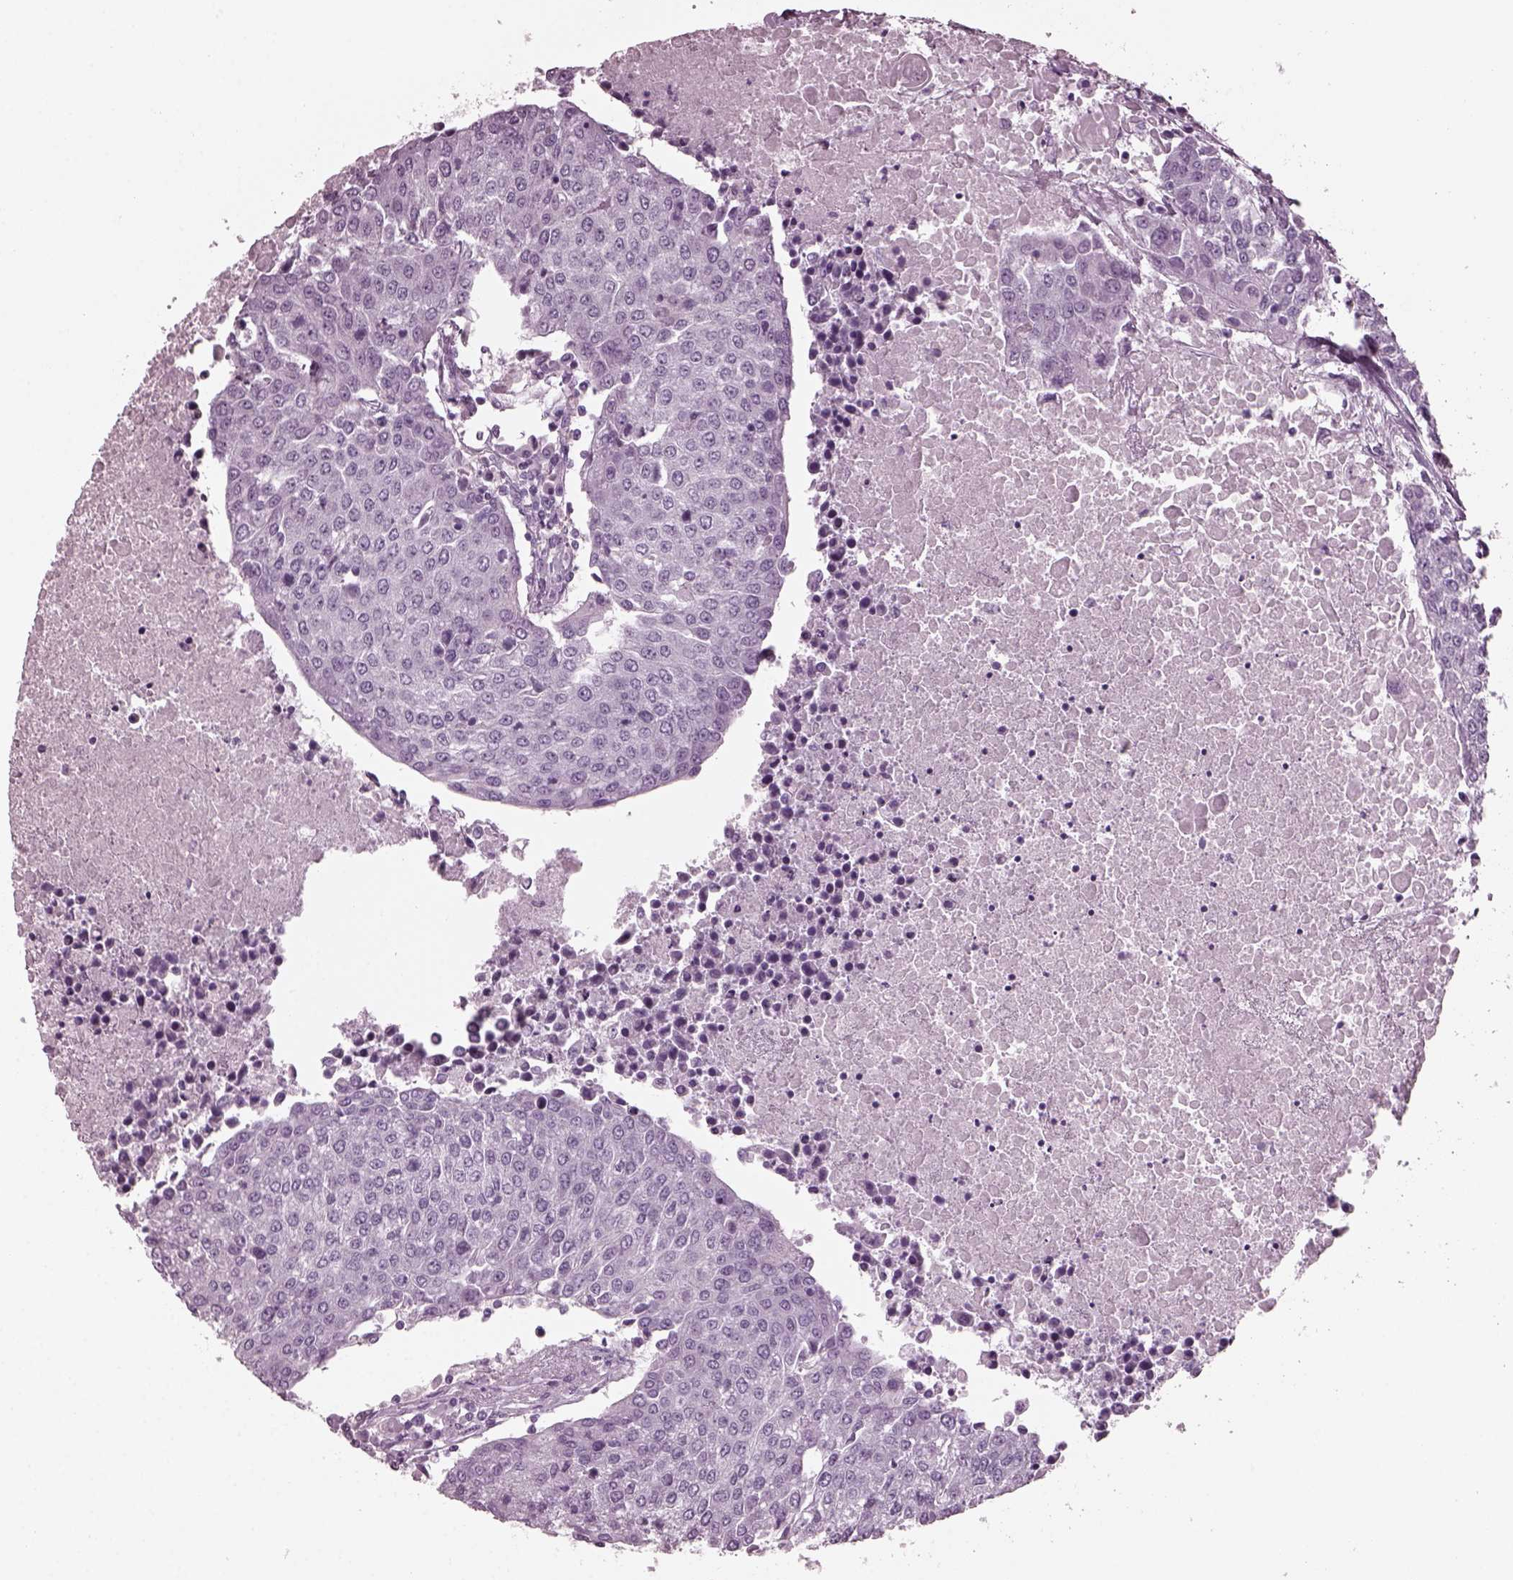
{"staining": {"intensity": "negative", "quantity": "none", "location": "none"}, "tissue": "urothelial cancer", "cell_type": "Tumor cells", "image_type": "cancer", "snomed": [{"axis": "morphology", "description": "Urothelial carcinoma, High grade"}, {"axis": "topography", "description": "Urinary bladder"}], "caption": "Immunohistochemical staining of human high-grade urothelial carcinoma demonstrates no significant staining in tumor cells. (Brightfield microscopy of DAB (3,3'-diaminobenzidine) immunohistochemistry (IHC) at high magnification).", "gene": "RCVRN", "patient": {"sex": "female", "age": 85}}